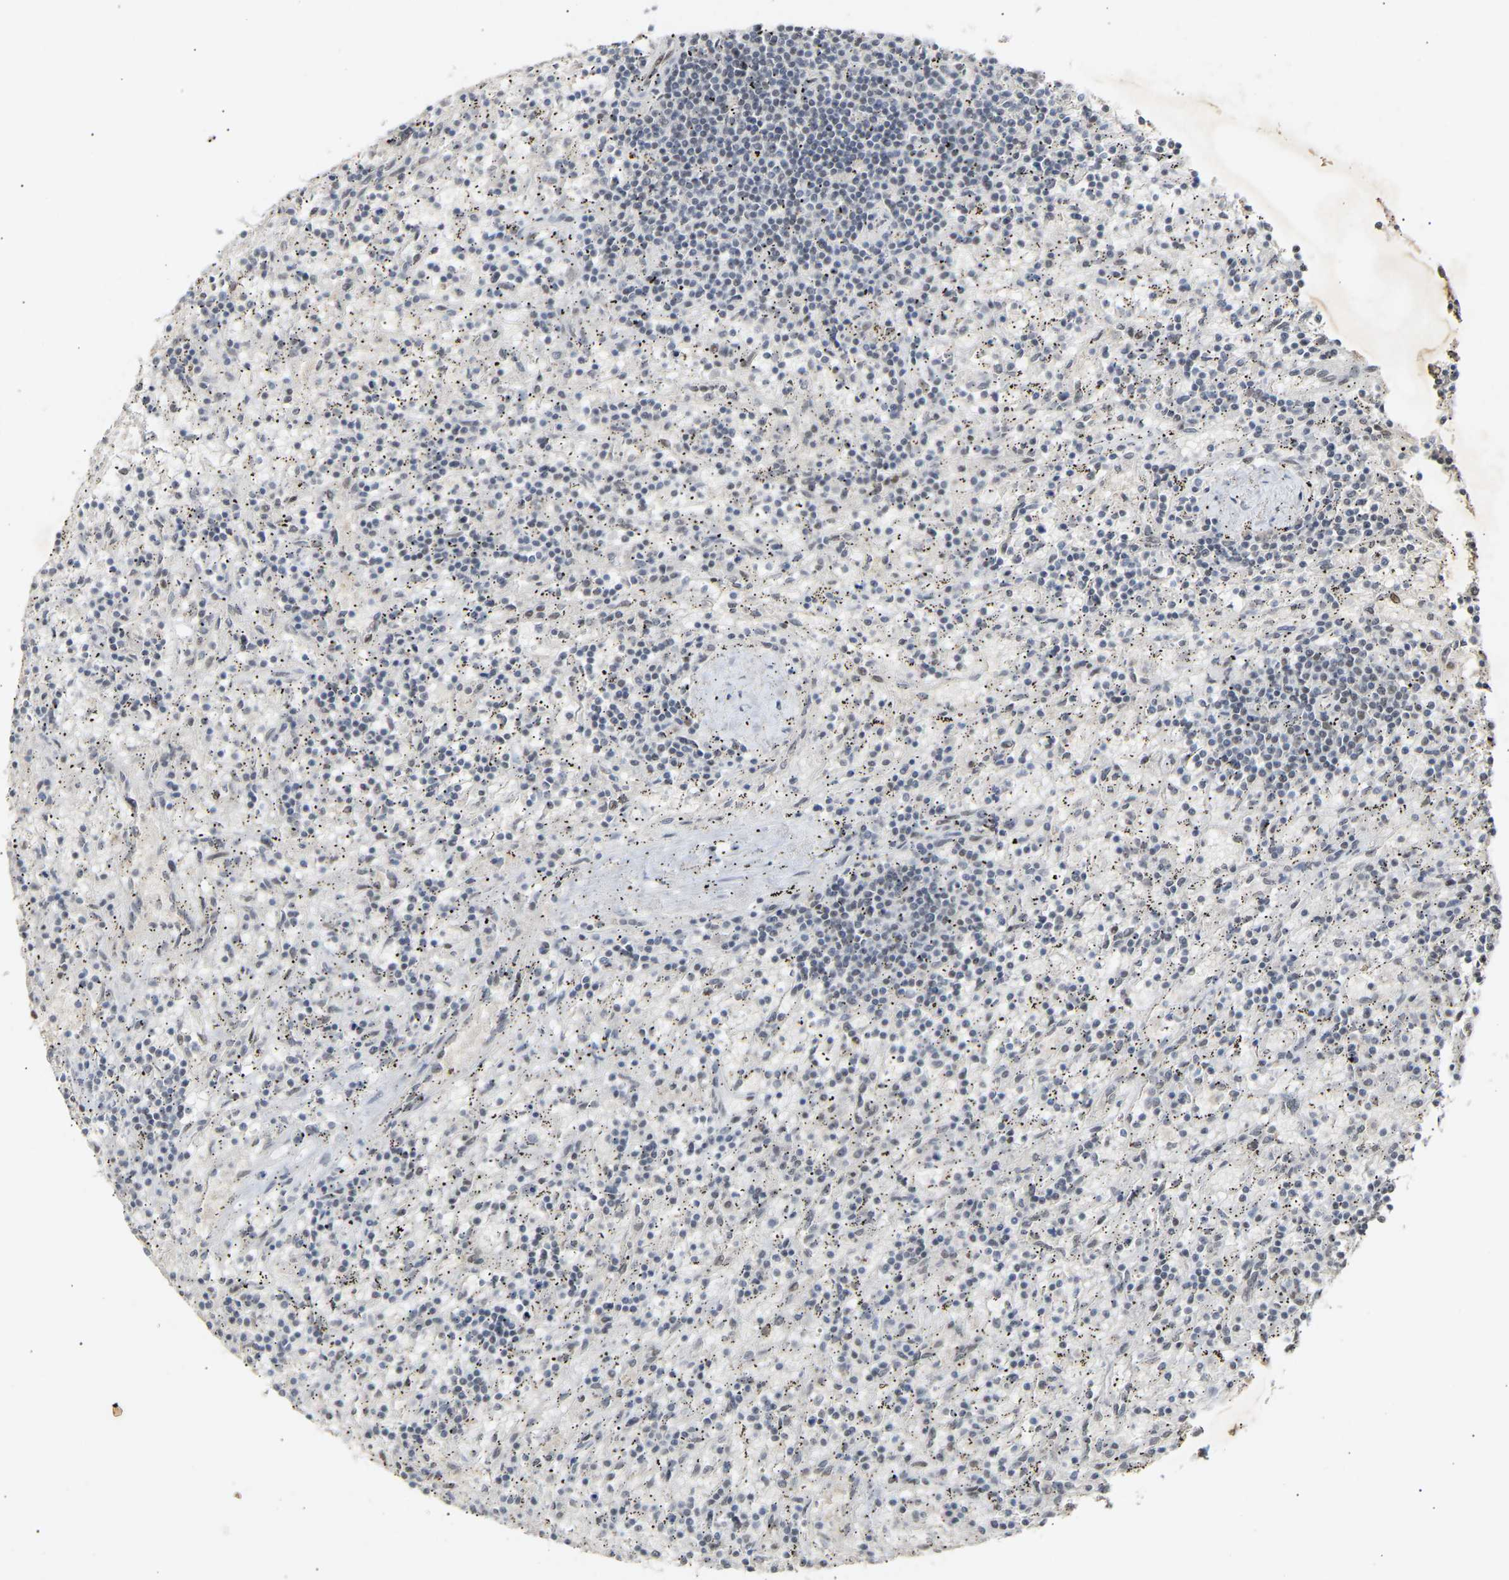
{"staining": {"intensity": "negative", "quantity": "none", "location": "none"}, "tissue": "lymphoma", "cell_type": "Tumor cells", "image_type": "cancer", "snomed": [{"axis": "morphology", "description": "Malignant lymphoma, non-Hodgkin's type, Low grade"}, {"axis": "topography", "description": "Spleen"}], "caption": "Human lymphoma stained for a protein using immunohistochemistry (IHC) demonstrates no expression in tumor cells.", "gene": "NELFB", "patient": {"sex": "male", "age": 76}}